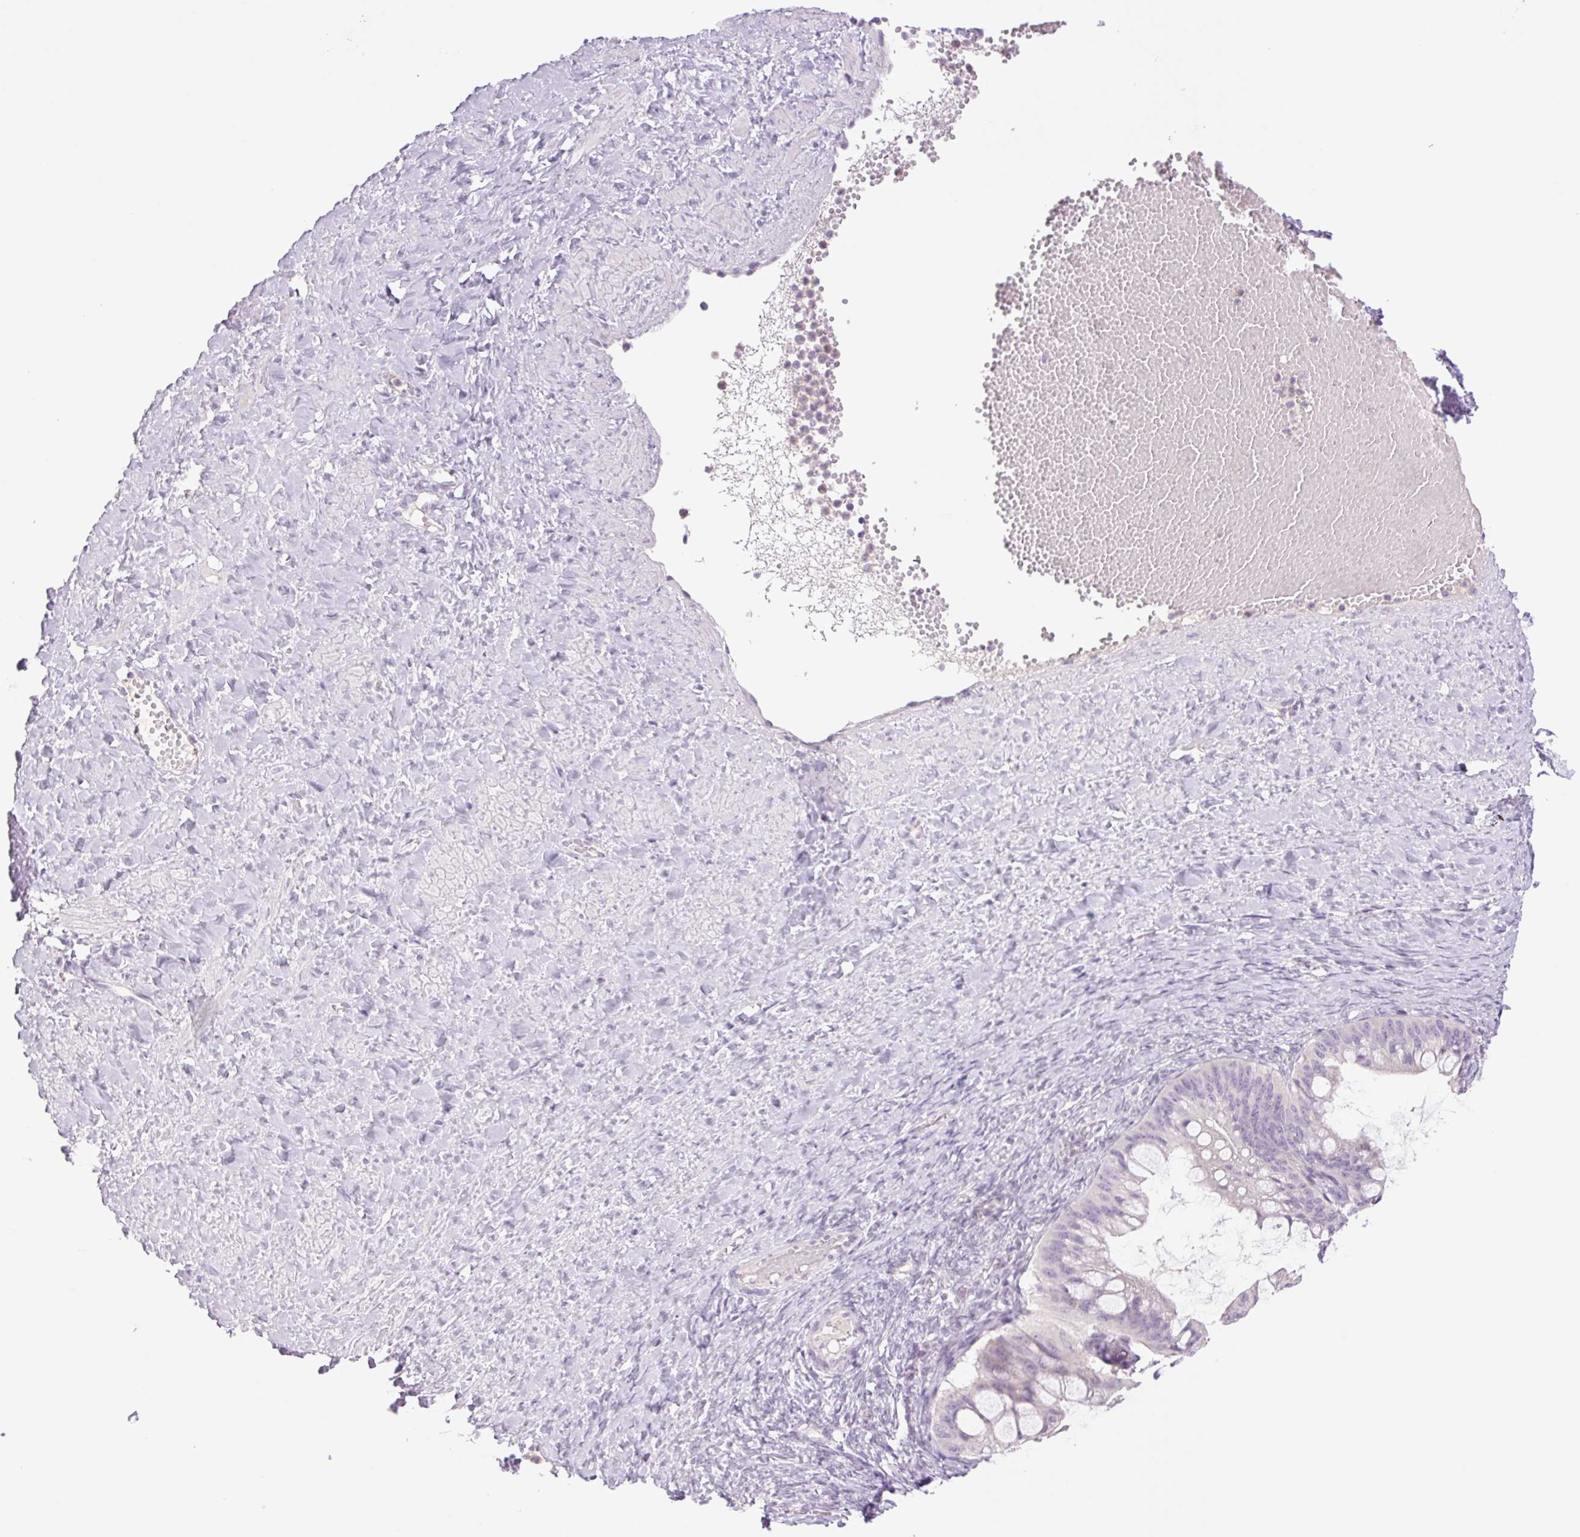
{"staining": {"intensity": "negative", "quantity": "none", "location": "none"}, "tissue": "ovarian cancer", "cell_type": "Tumor cells", "image_type": "cancer", "snomed": [{"axis": "morphology", "description": "Cystadenocarcinoma, mucinous, NOS"}, {"axis": "topography", "description": "Ovary"}], "caption": "Immunohistochemical staining of ovarian cancer exhibits no significant positivity in tumor cells.", "gene": "TBX15", "patient": {"sex": "female", "age": 73}}